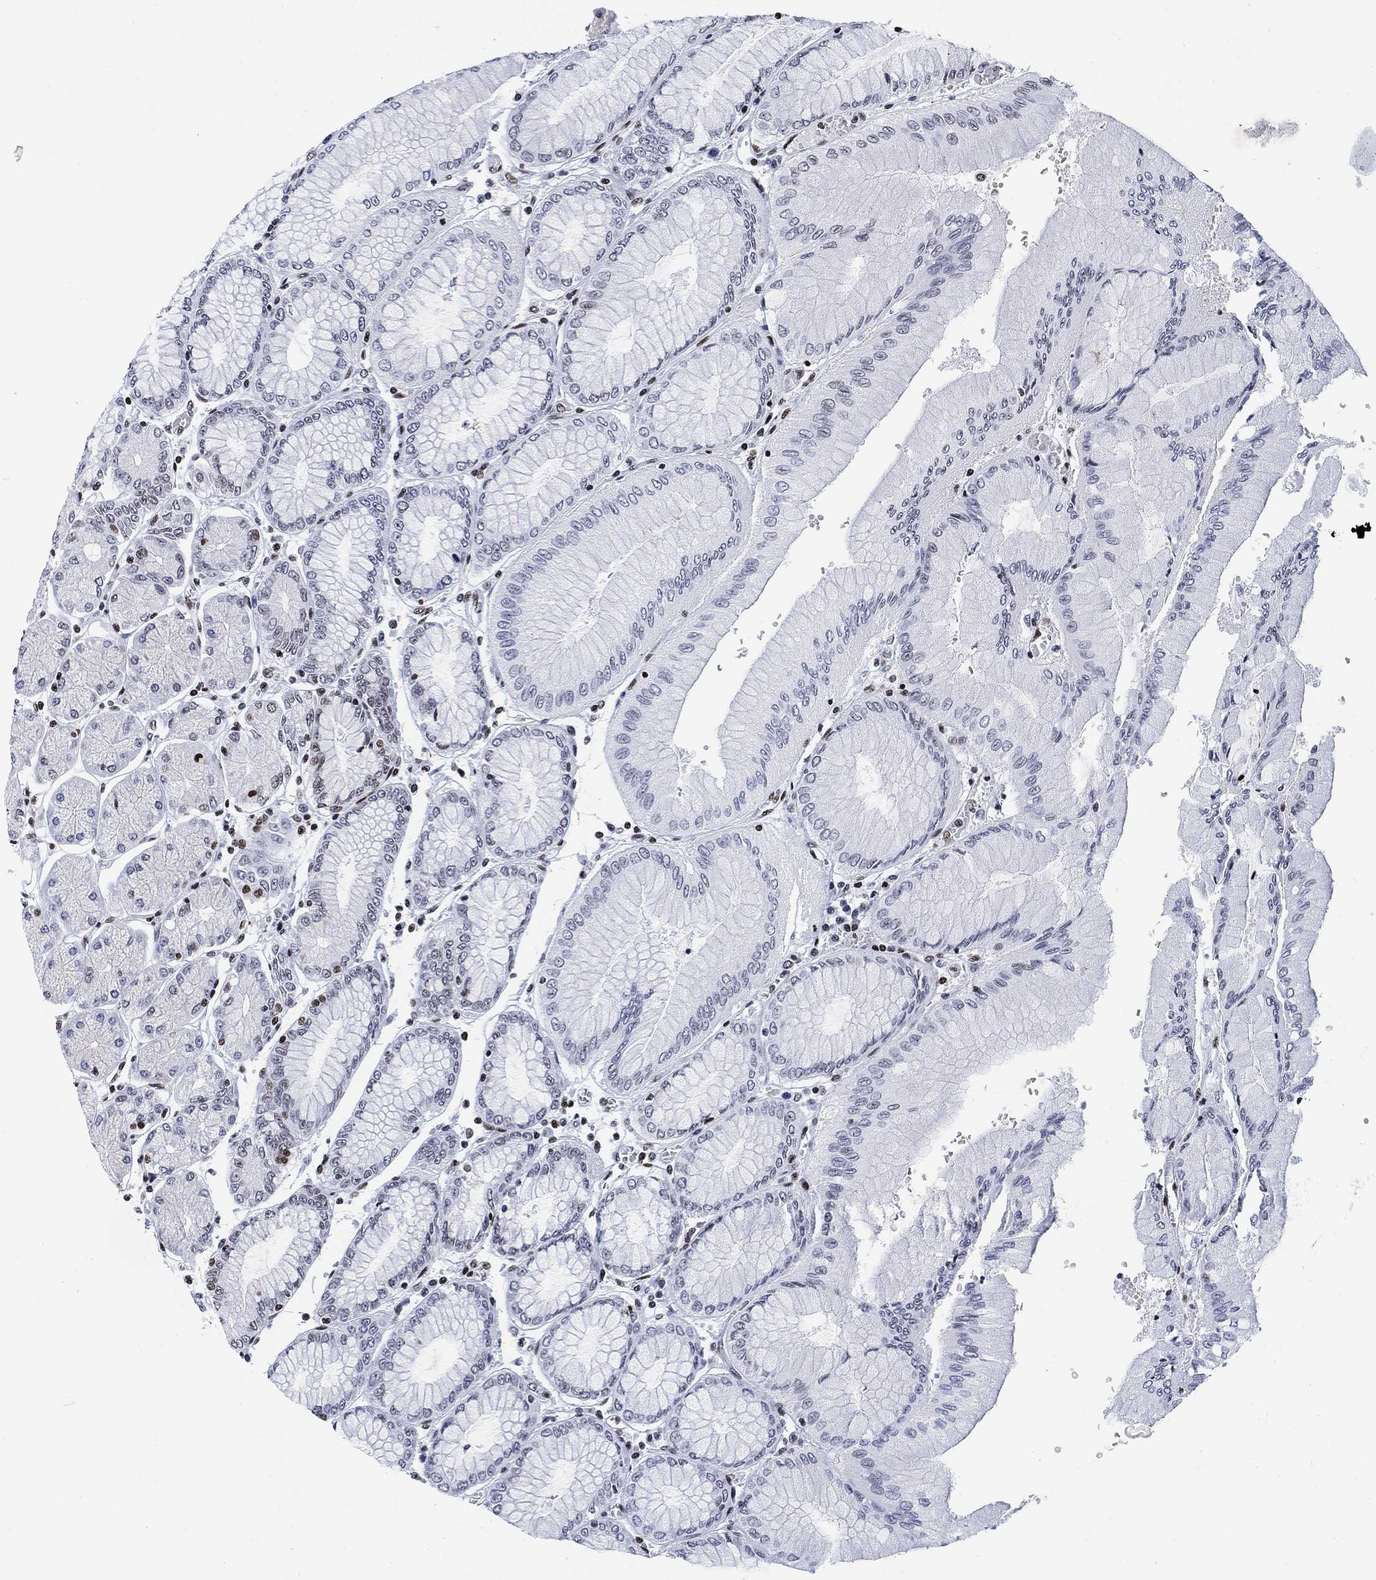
{"staining": {"intensity": "strong", "quantity": "<25%", "location": "nuclear"}, "tissue": "stomach", "cell_type": "Glandular cells", "image_type": "normal", "snomed": [{"axis": "morphology", "description": "Normal tissue, NOS"}, {"axis": "morphology", "description": "Adenocarcinoma, NOS"}, {"axis": "topography", "description": "Stomach, upper"}, {"axis": "topography", "description": "Stomach"}], "caption": "Immunohistochemical staining of unremarkable stomach reveals medium levels of strong nuclear positivity in approximately <25% of glandular cells.", "gene": "H1", "patient": {"sex": "male", "age": 76}}